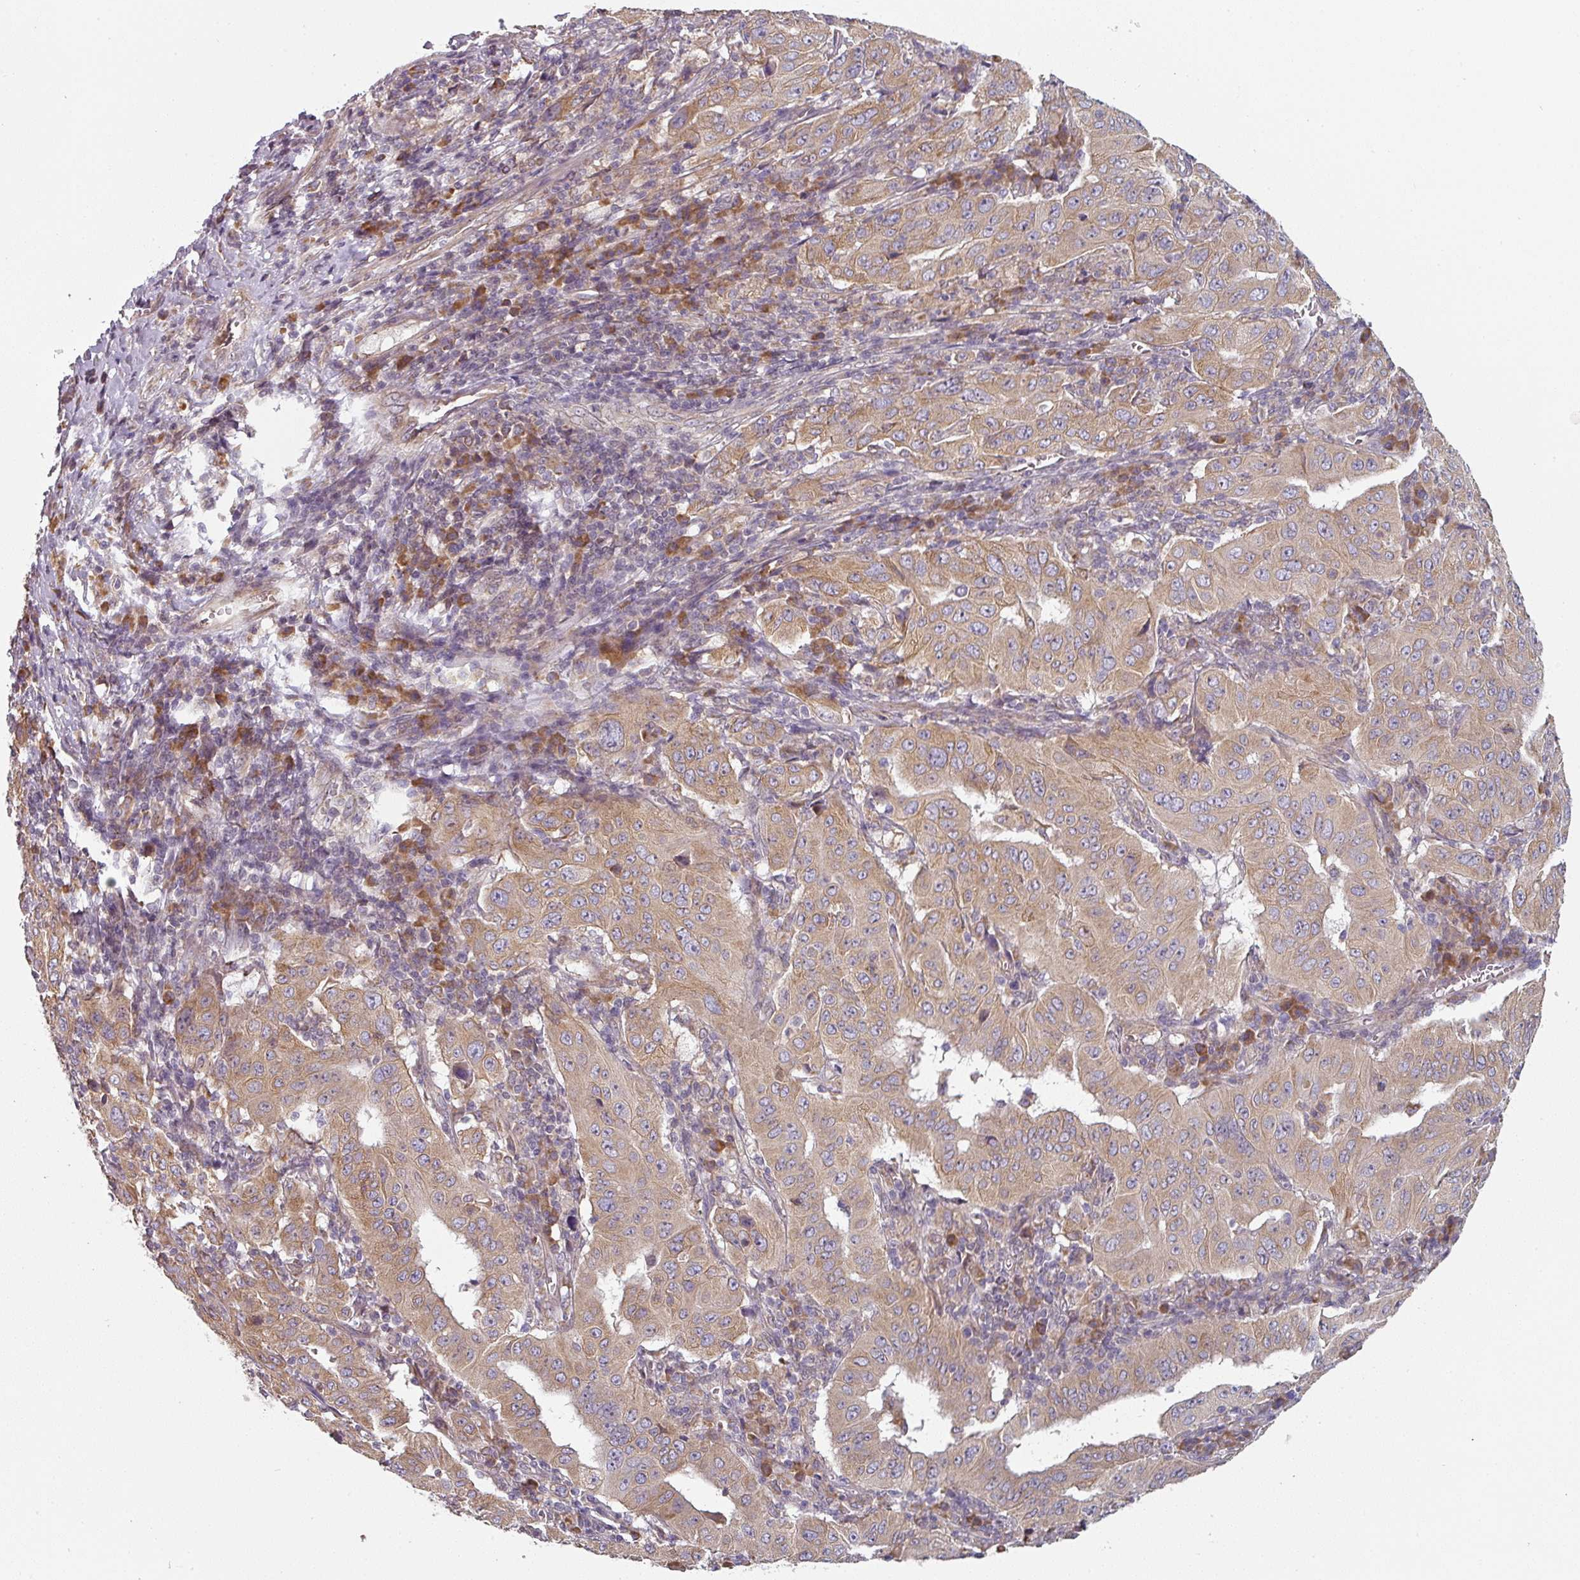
{"staining": {"intensity": "moderate", "quantity": ">75%", "location": "cytoplasmic/membranous"}, "tissue": "pancreatic cancer", "cell_type": "Tumor cells", "image_type": "cancer", "snomed": [{"axis": "morphology", "description": "Adenocarcinoma, NOS"}, {"axis": "topography", "description": "Pancreas"}], "caption": "High-magnification brightfield microscopy of pancreatic cancer stained with DAB (3,3'-diaminobenzidine) (brown) and counterstained with hematoxylin (blue). tumor cells exhibit moderate cytoplasmic/membranous staining is appreciated in about>75% of cells. The staining was performed using DAB, with brown indicating positive protein expression. Nuclei are stained blue with hematoxylin.", "gene": "TAPT1", "patient": {"sex": "male", "age": 63}}